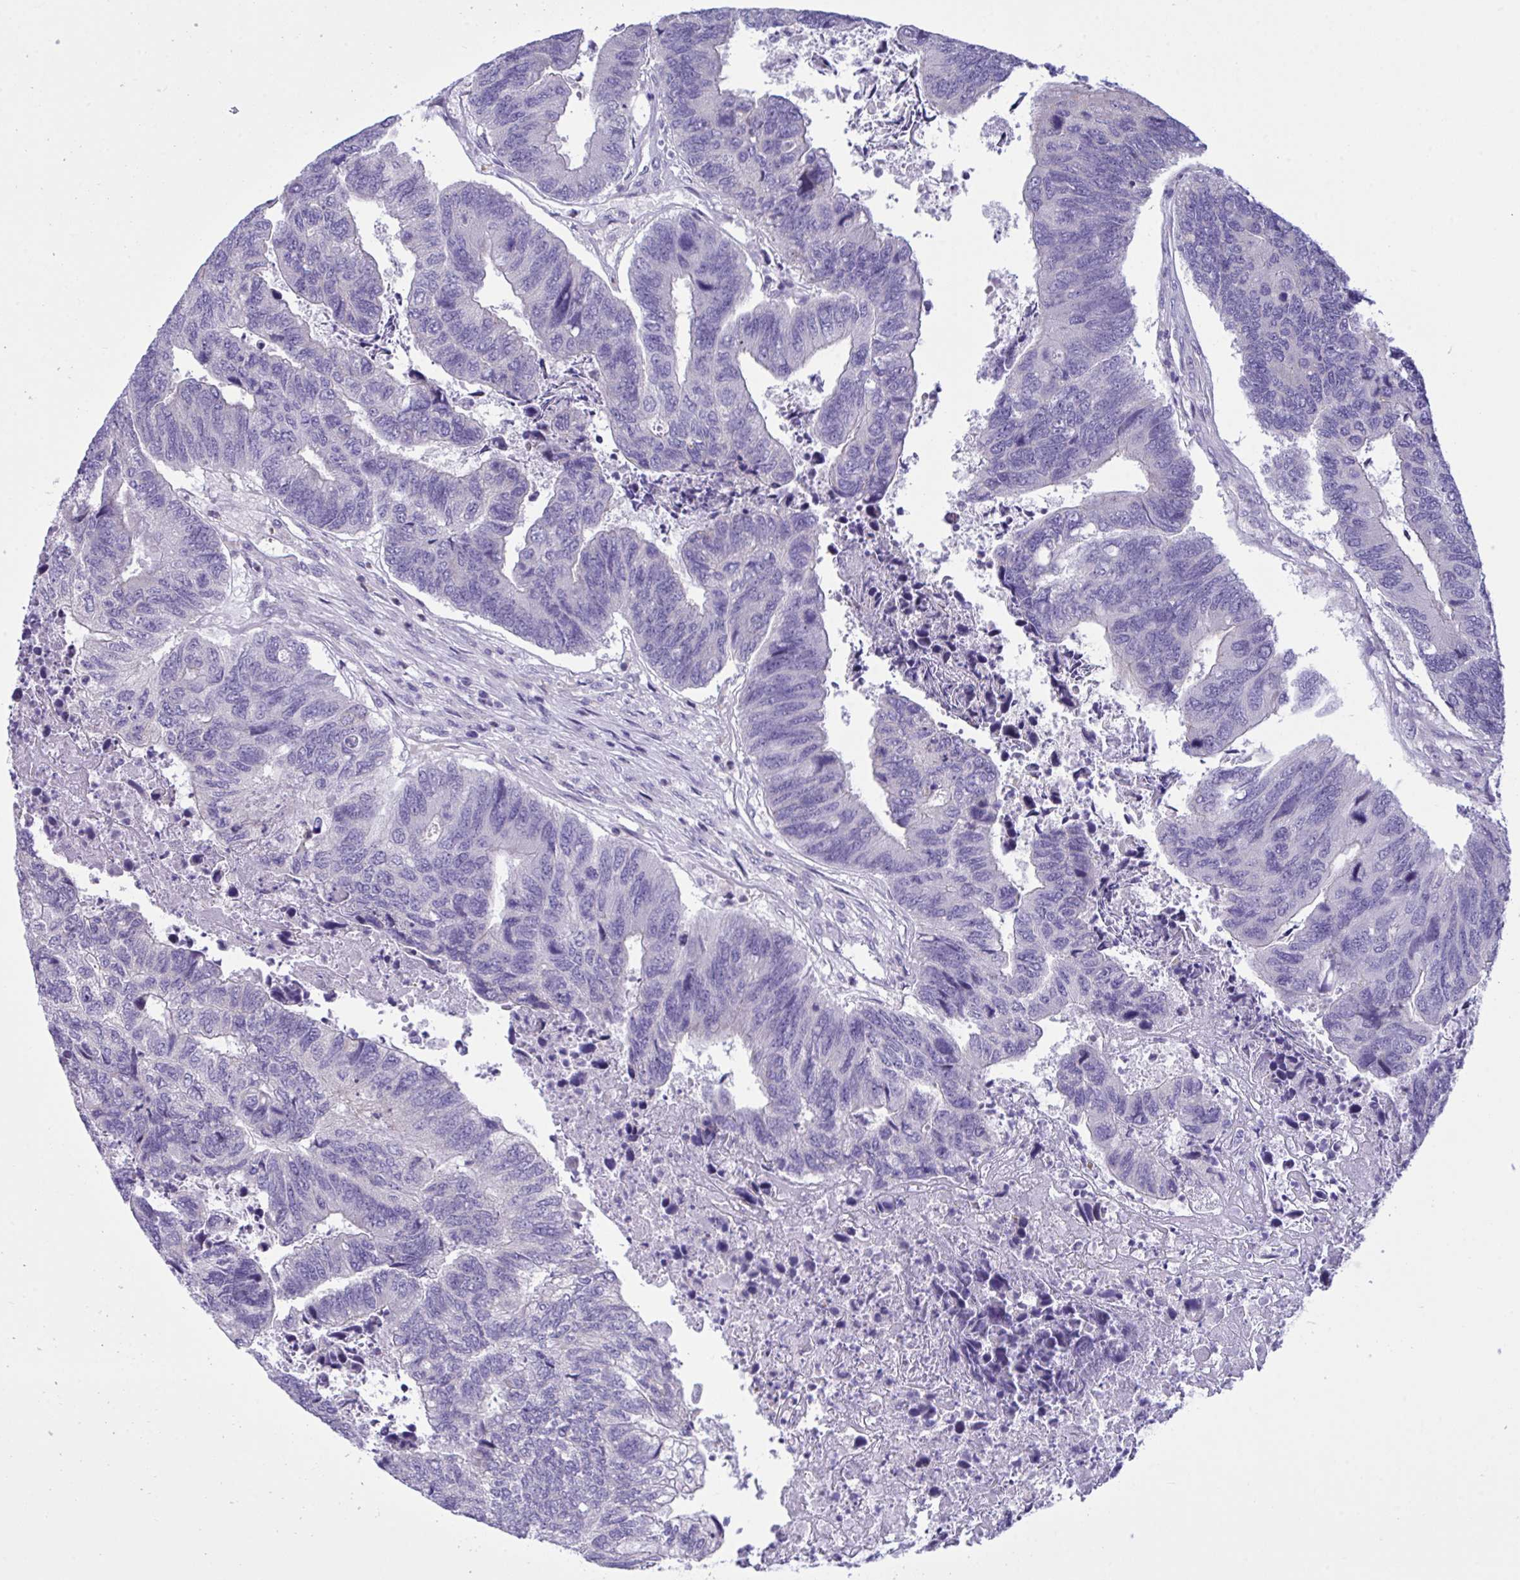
{"staining": {"intensity": "negative", "quantity": "none", "location": "none"}, "tissue": "colorectal cancer", "cell_type": "Tumor cells", "image_type": "cancer", "snomed": [{"axis": "morphology", "description": "Adenocarcinoma, NOS"}, {"axis": "topography", "description": "Colon"}], "caption": "High power microscopy photomicrograph of an immunohistochemistry (IHC) micrograph of colorectal cancer (adenocarcinoma), revealing no significant positivity in tumor cells. Brightfield microscopy of immunohistochemistry (IHC) stained with DAB (brown) and hematoxylin (blue), captured at high magnification.", "gene": "WDR97", "patient": {"sex": "female", "age": 67}}